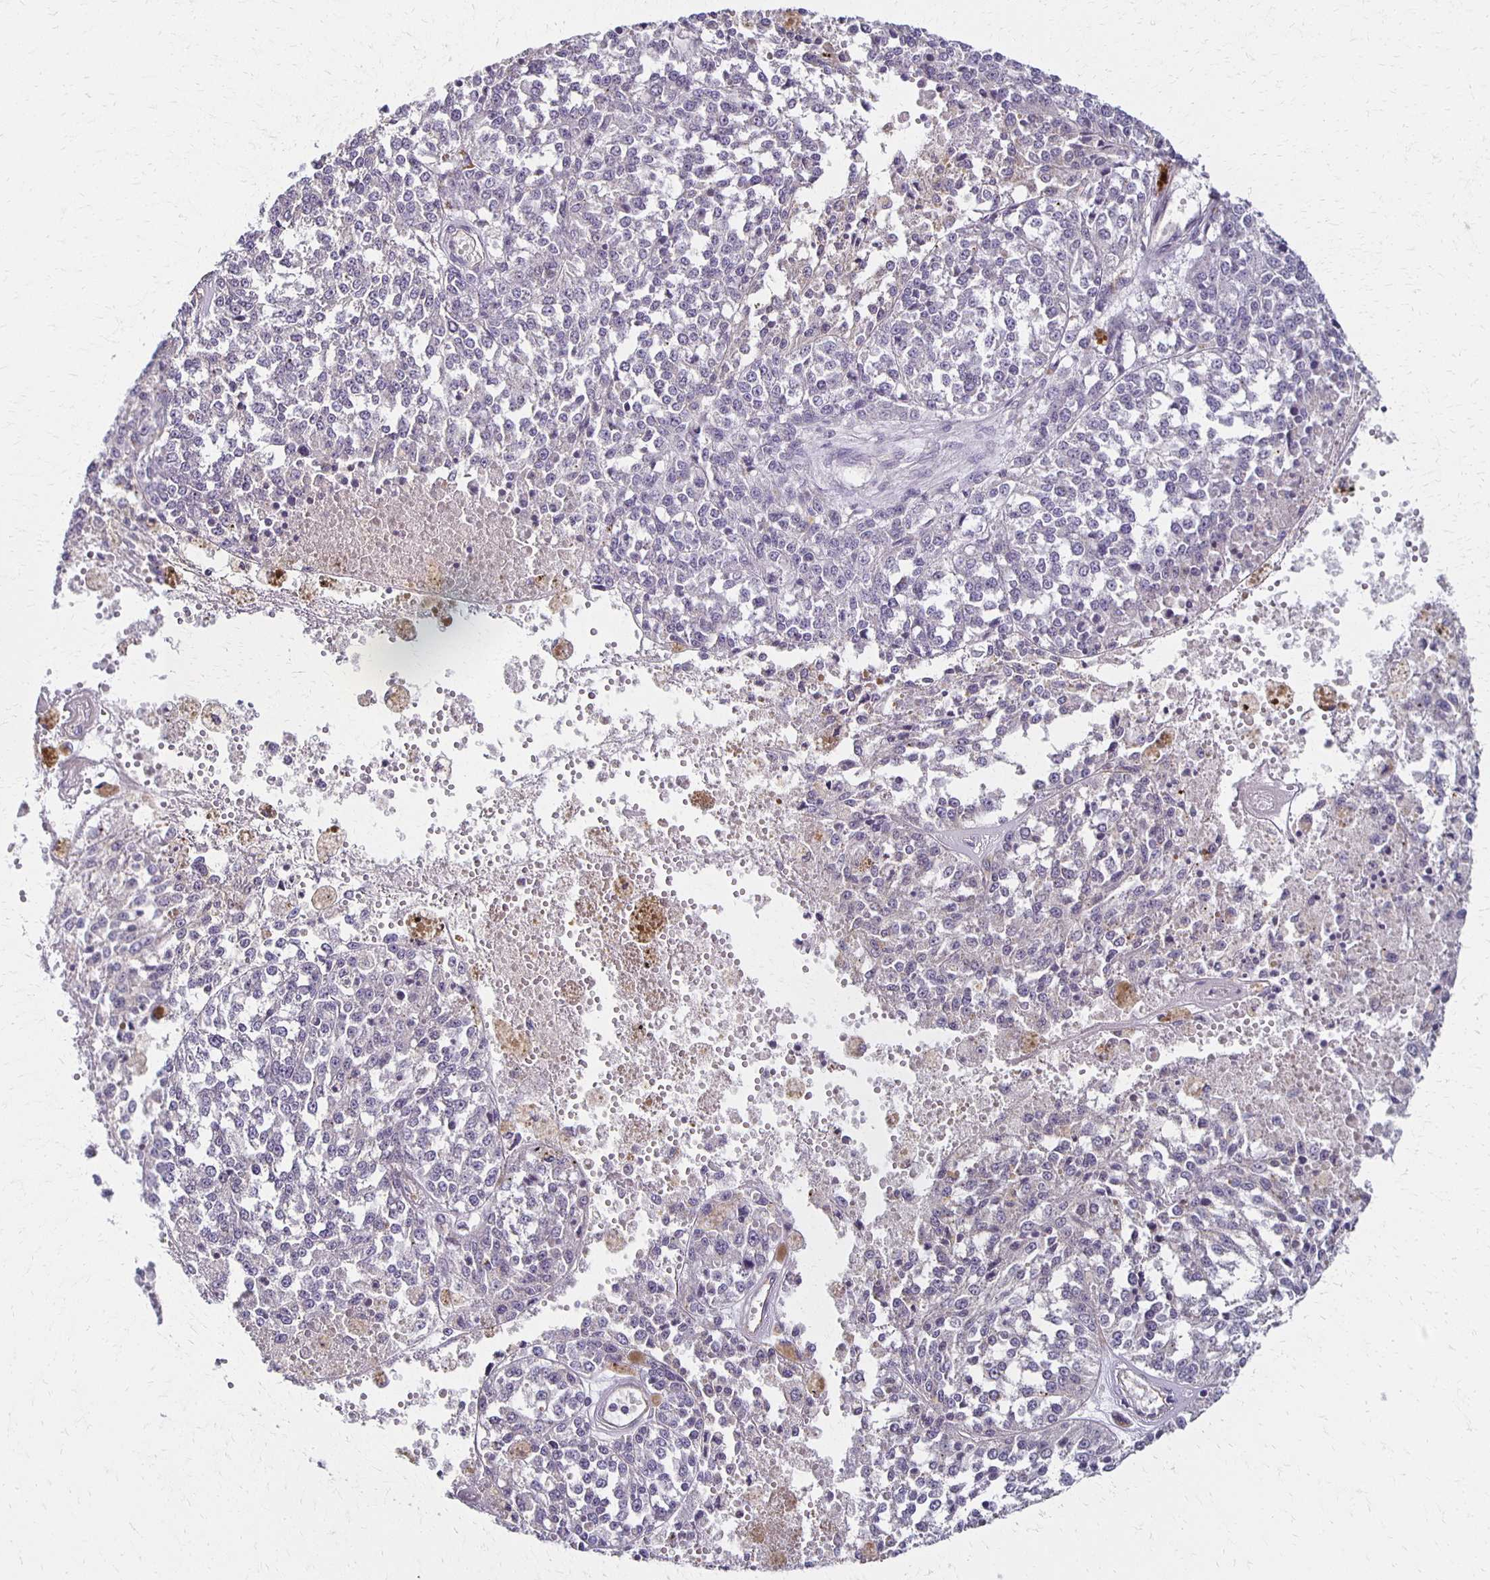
{"staining": {"intensity": "negative", "quantity": "none", "location": "none"}, "tissue": "melanoma", "cell_type": "Tumor cells", "image_type": "cancer", "snomed": [{"axis": "morphology", "description": "Malignant melanoma, Metastatic site"}, {"axis": "topography", "description": "Lymph node"}], "caption": "DAB immunohistochemical staining of human malignant melanoma (metastatic site) exhibits no significant staining in tumor cells.", "gene": "GPX4", "patient": {"sex": "female", "age": 64}}